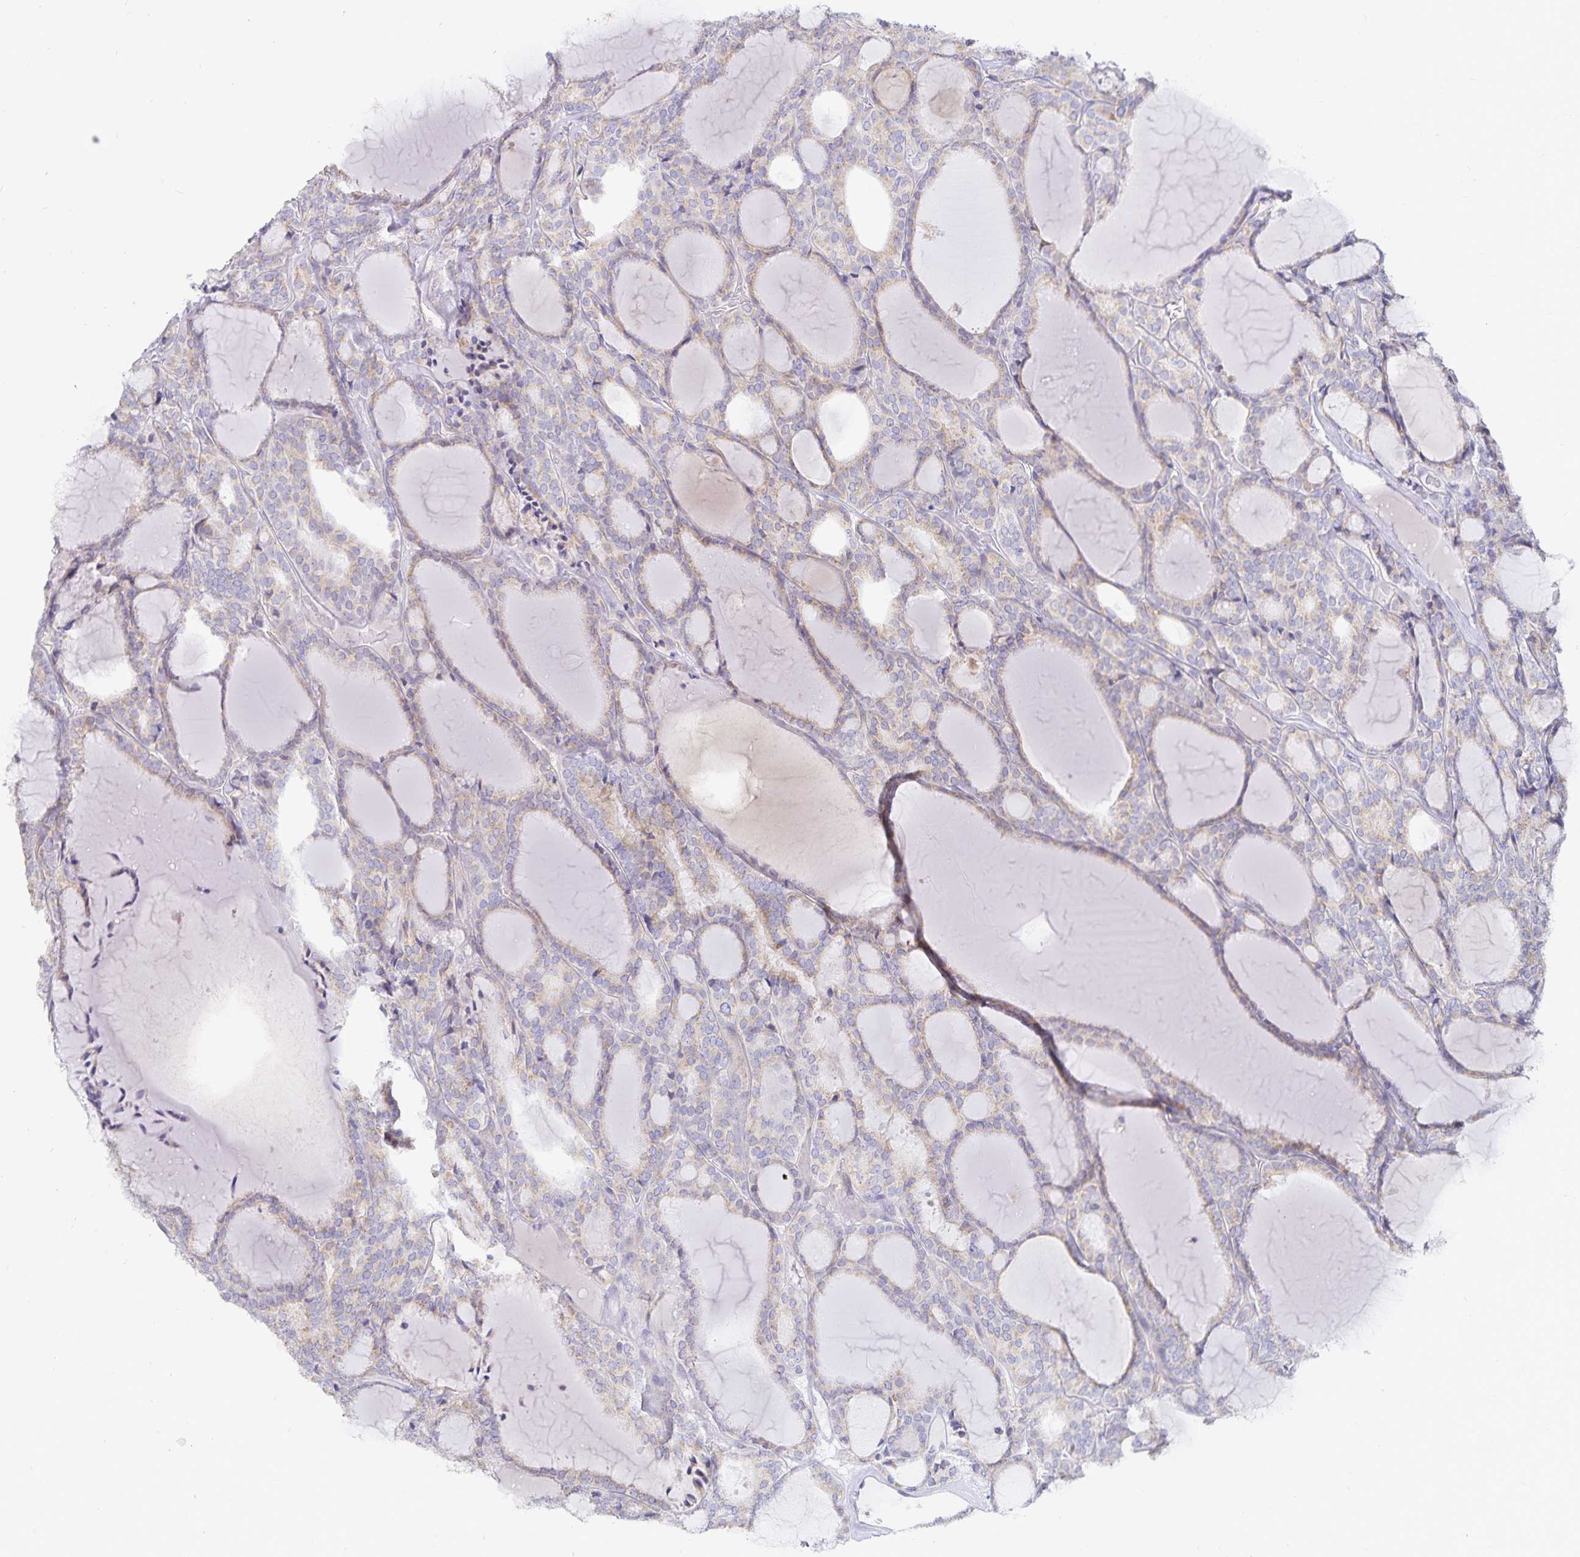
{"staining": {"intensity": "weak", "quantity": "25%-75%", "location": "cytoplasmic/membranous"}, "tissue": "thyroid cancer", "cell_type": "Tumor cells", "image_type": "cancer", "snomed": [{"axis": "morphology", "description": "Follicular adenoma carcinoma, NOS"}, {"axis": "topography", "description": "Thyroid gland"}], "caption": "DAB immunohistochemical staining of human follicular adenoma carcinoma (thyroid) reveals weak cytoplasmic/membranous protein positivity in about 25%-75% of tumor cells.", "gene": "PKHD1", "patient": {"sex": "male", "age": 74}}